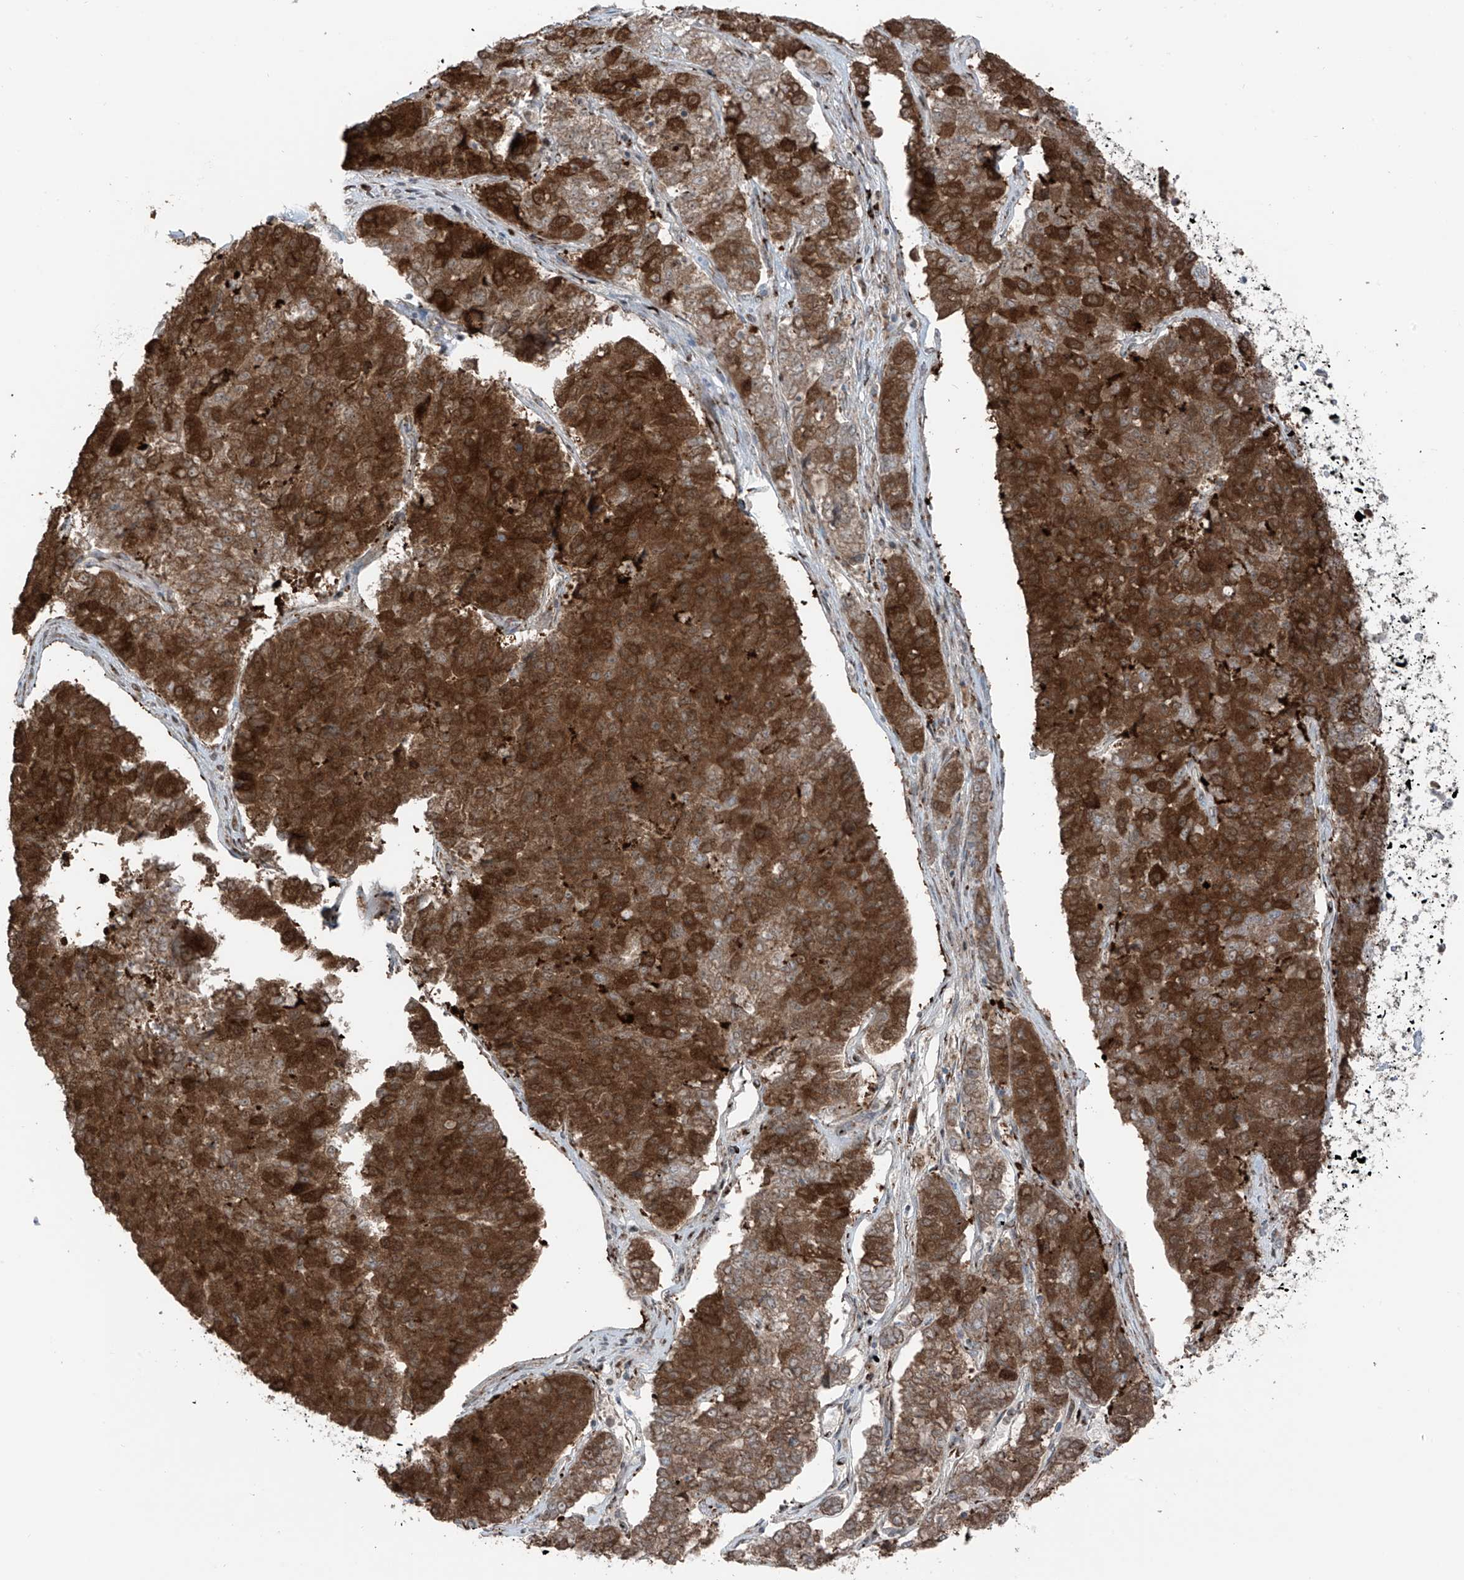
{"staining": {"intensity": "strong", "quantity": ">75%", "location": "cytoplasmic/membranous"}, "tissue": "pancreatic cancer", "cell_type": "Tumor cells", "image_type": "cancer", "snomed": [{"axis": "morphology", "description": "Adenocarcinoma, NOS"}, {"axis": "topography", "description": "Pancreas"}], "caption": "Pancreatic adenocarcinoma was stained to show a protein in brown. There is high levels of strong cytoplasmic/membranous expression in about >75% of tumor cells. (Brightfield microscopy of DAB IHC at high magnification).", "gene": "ERLEC1", "patient": {"sex": "male", "age": 50}}